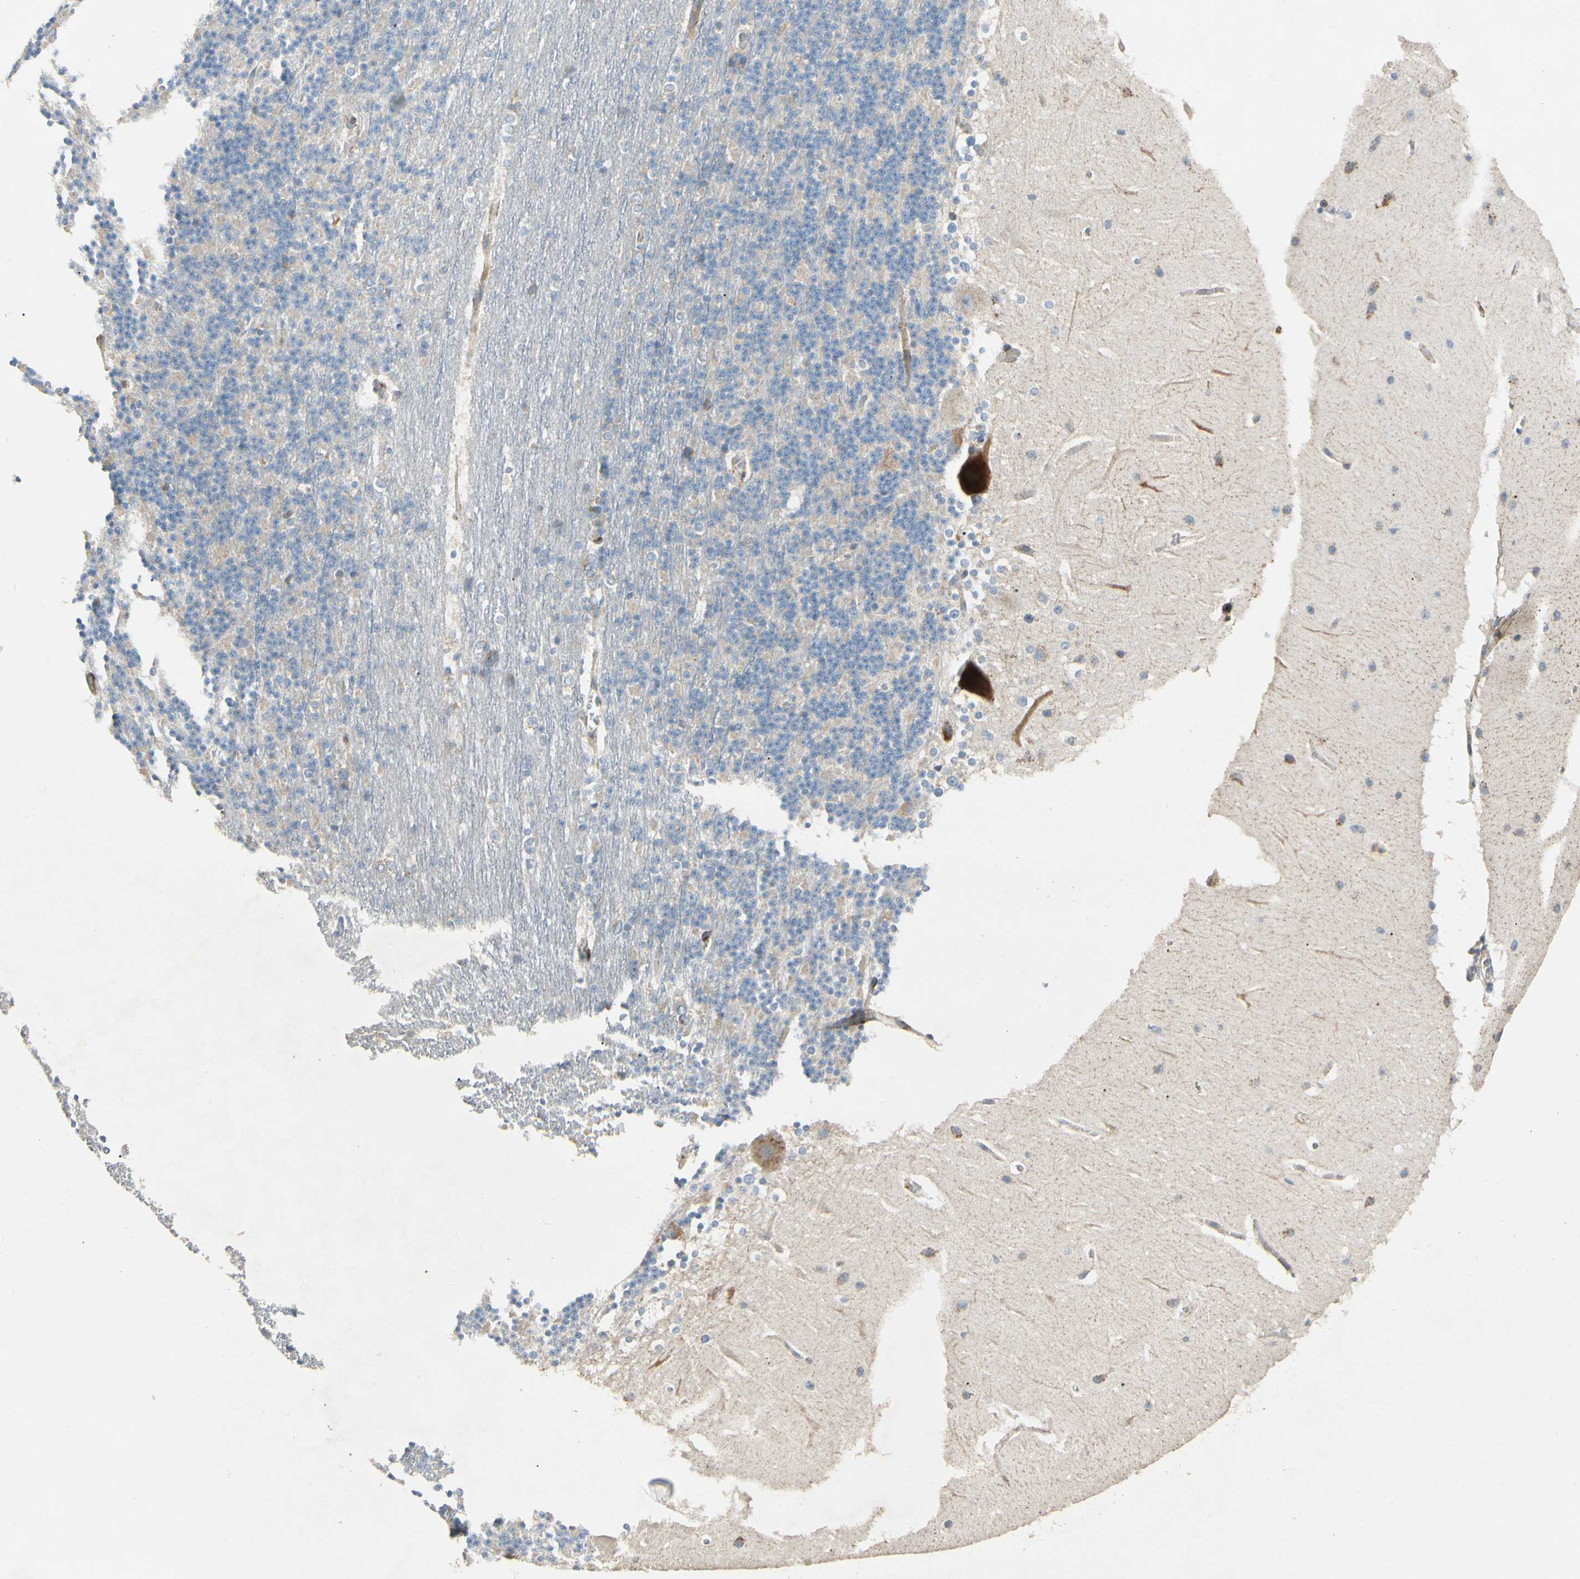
{"staining": {"intensity": "weak", "quantity": ">75%", "location": "cytoplasmic/membranous"}, "tissue": "cerebellum", "cell_type": "Cells in granular layer", "image_type": "normal", "snomed": [{"axis": "morphology", "description": "Normal tissue, NOS"}, {"axis": "topography", "description": "Cerebellum"}], "caption": "Cells in granular layer display low levels of weak cytoplasmic/membranous positivity in about >75% of cells in normal cerebellum. The protein of interest is shown in brown color, while the nuclei are stained blue.", "gene": "MRPL9", "patient": {"sex": "female", "age": 19}}